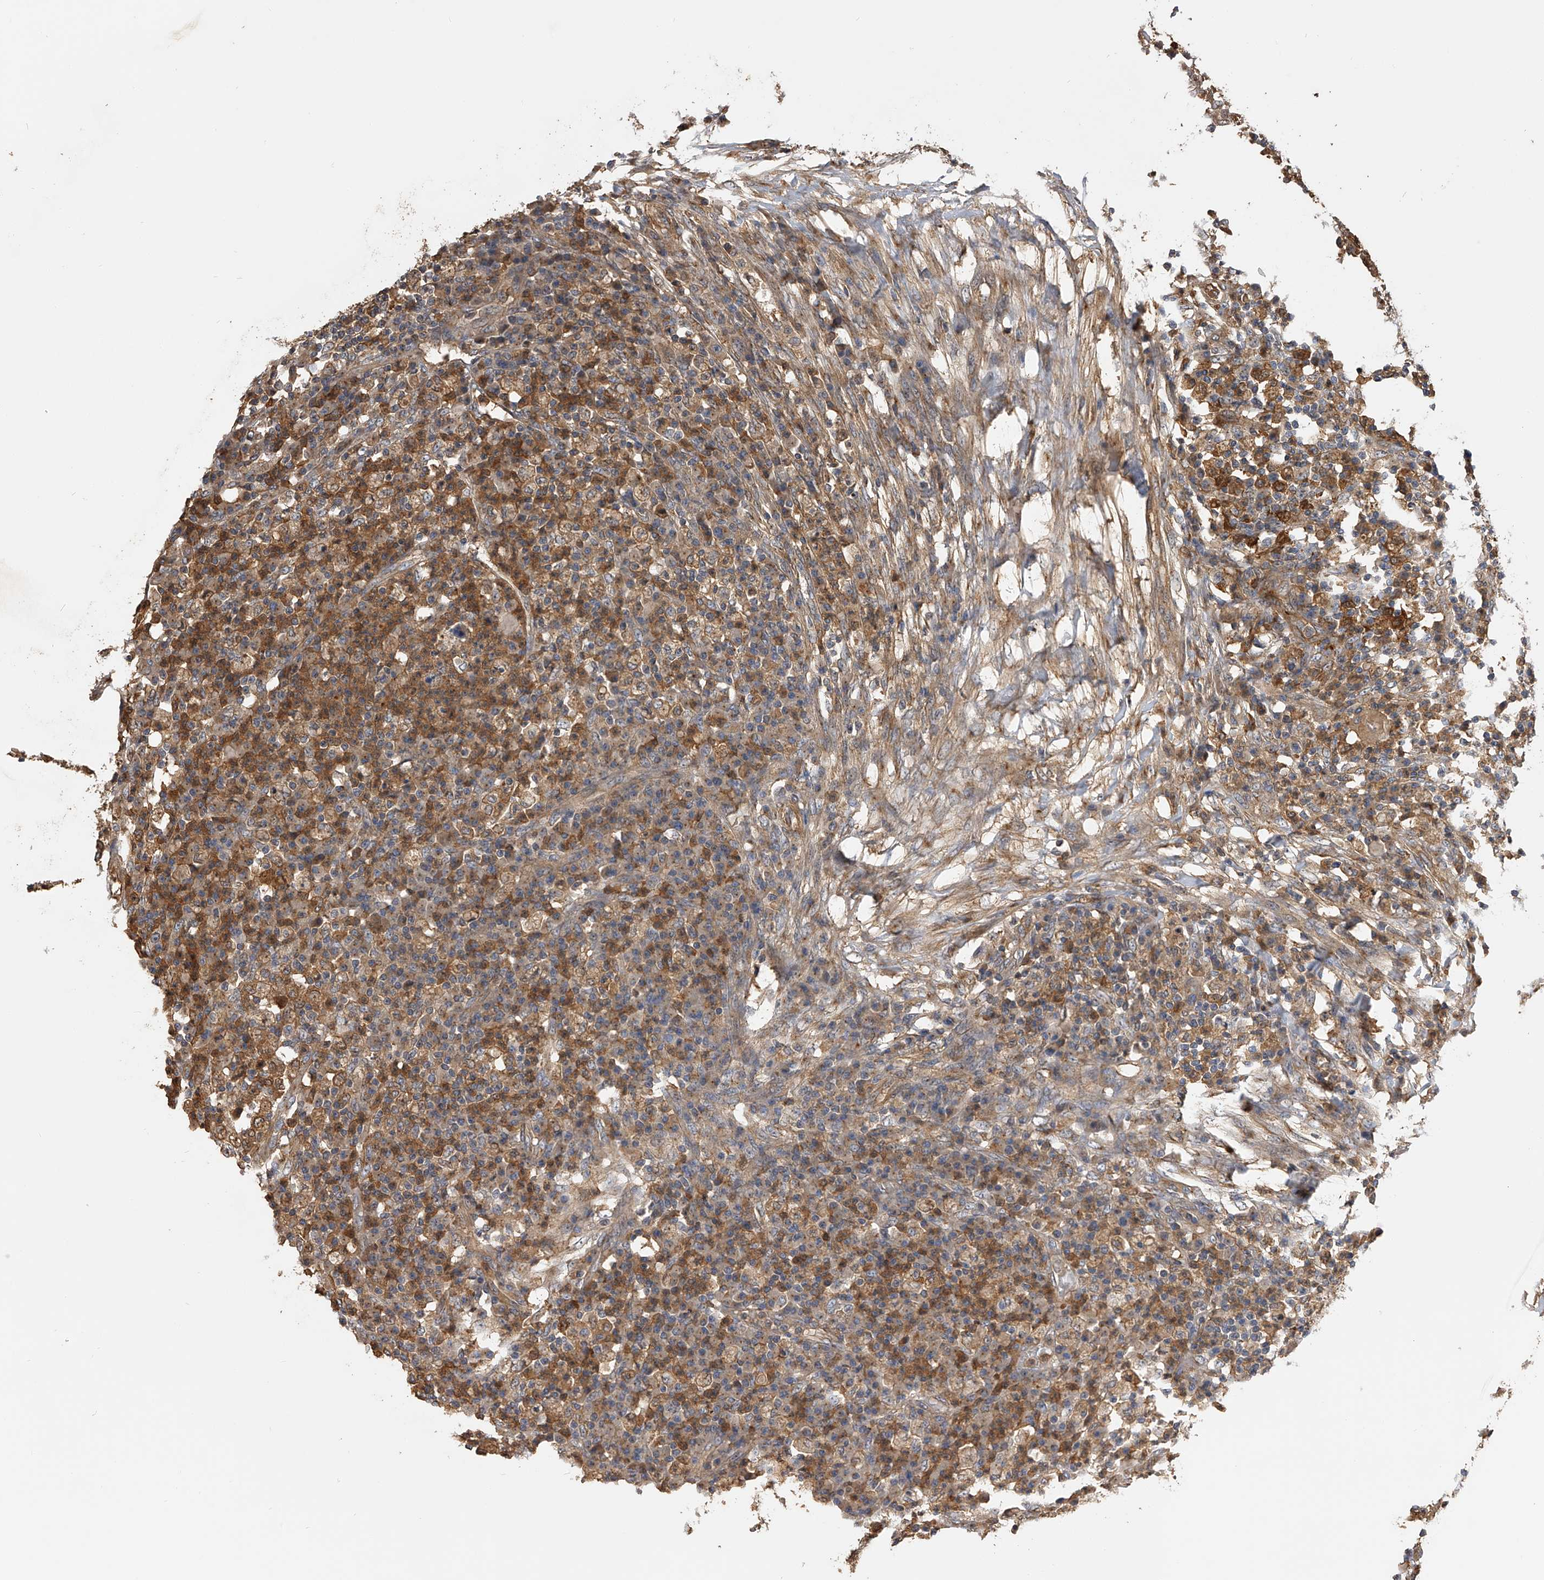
{"staining": {"intensity": "moderate", "quantity": ">75%", "location": "cytoplasmic/membranous"}, "tissue": "colorectal cancer", "cell_type": "Tumor cells", "image_type": "cancer", "snomed": [{"axis": "morphology", "description": "Adenocarcinoma, NOS"}, {"axis": "topography", "description": "Colon"}], "caption": "Immunohistochemical staining of human colorectal cancer displays medium levels of moderate cytoplasmic/membranous protein staining in about >75% of tumor cells.", "gene": "PTPRA", "patient": {"sex": "male", "age": 83}}